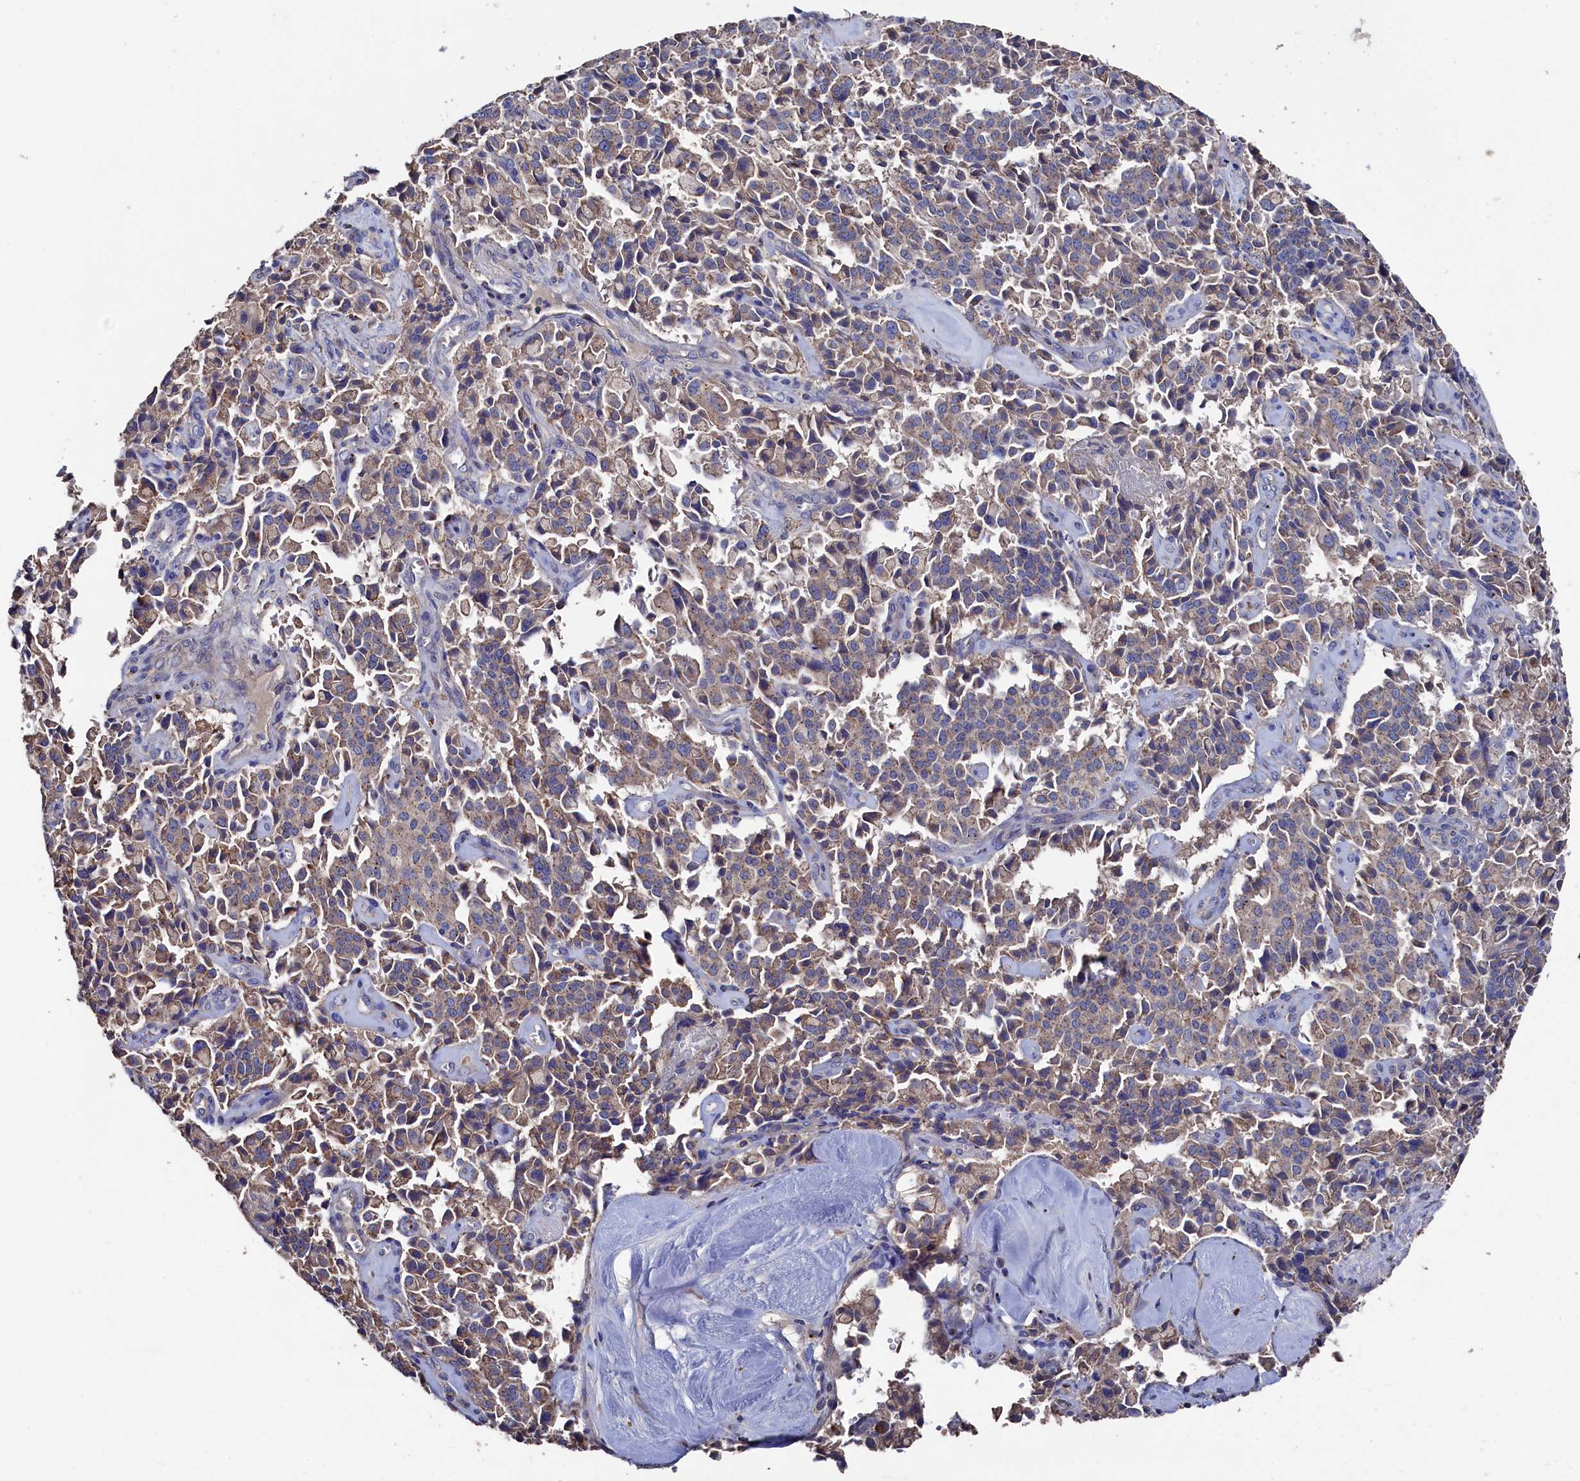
{"staining": {"intensity": "weak", "quantity": ">75%", "location": "cytoplasmic/membranous"}, "tissue": "pancreatic cancer", "cell_type": "Tumor cells", "image_type": "cancer", "snomed": [{"axis": "morphology", "description": "Adenocarcinoma, NOS"}, {"axis": "topography", "description": "Pancreas"}], "caption": "Adenocarcinoma (pancreatic) stained with IHC shows weak cytoplasmic/membranous staining in approximately >75% of tumor cells.", "gene": "TK2", "patient": {"sex": "male", "age": 65}}